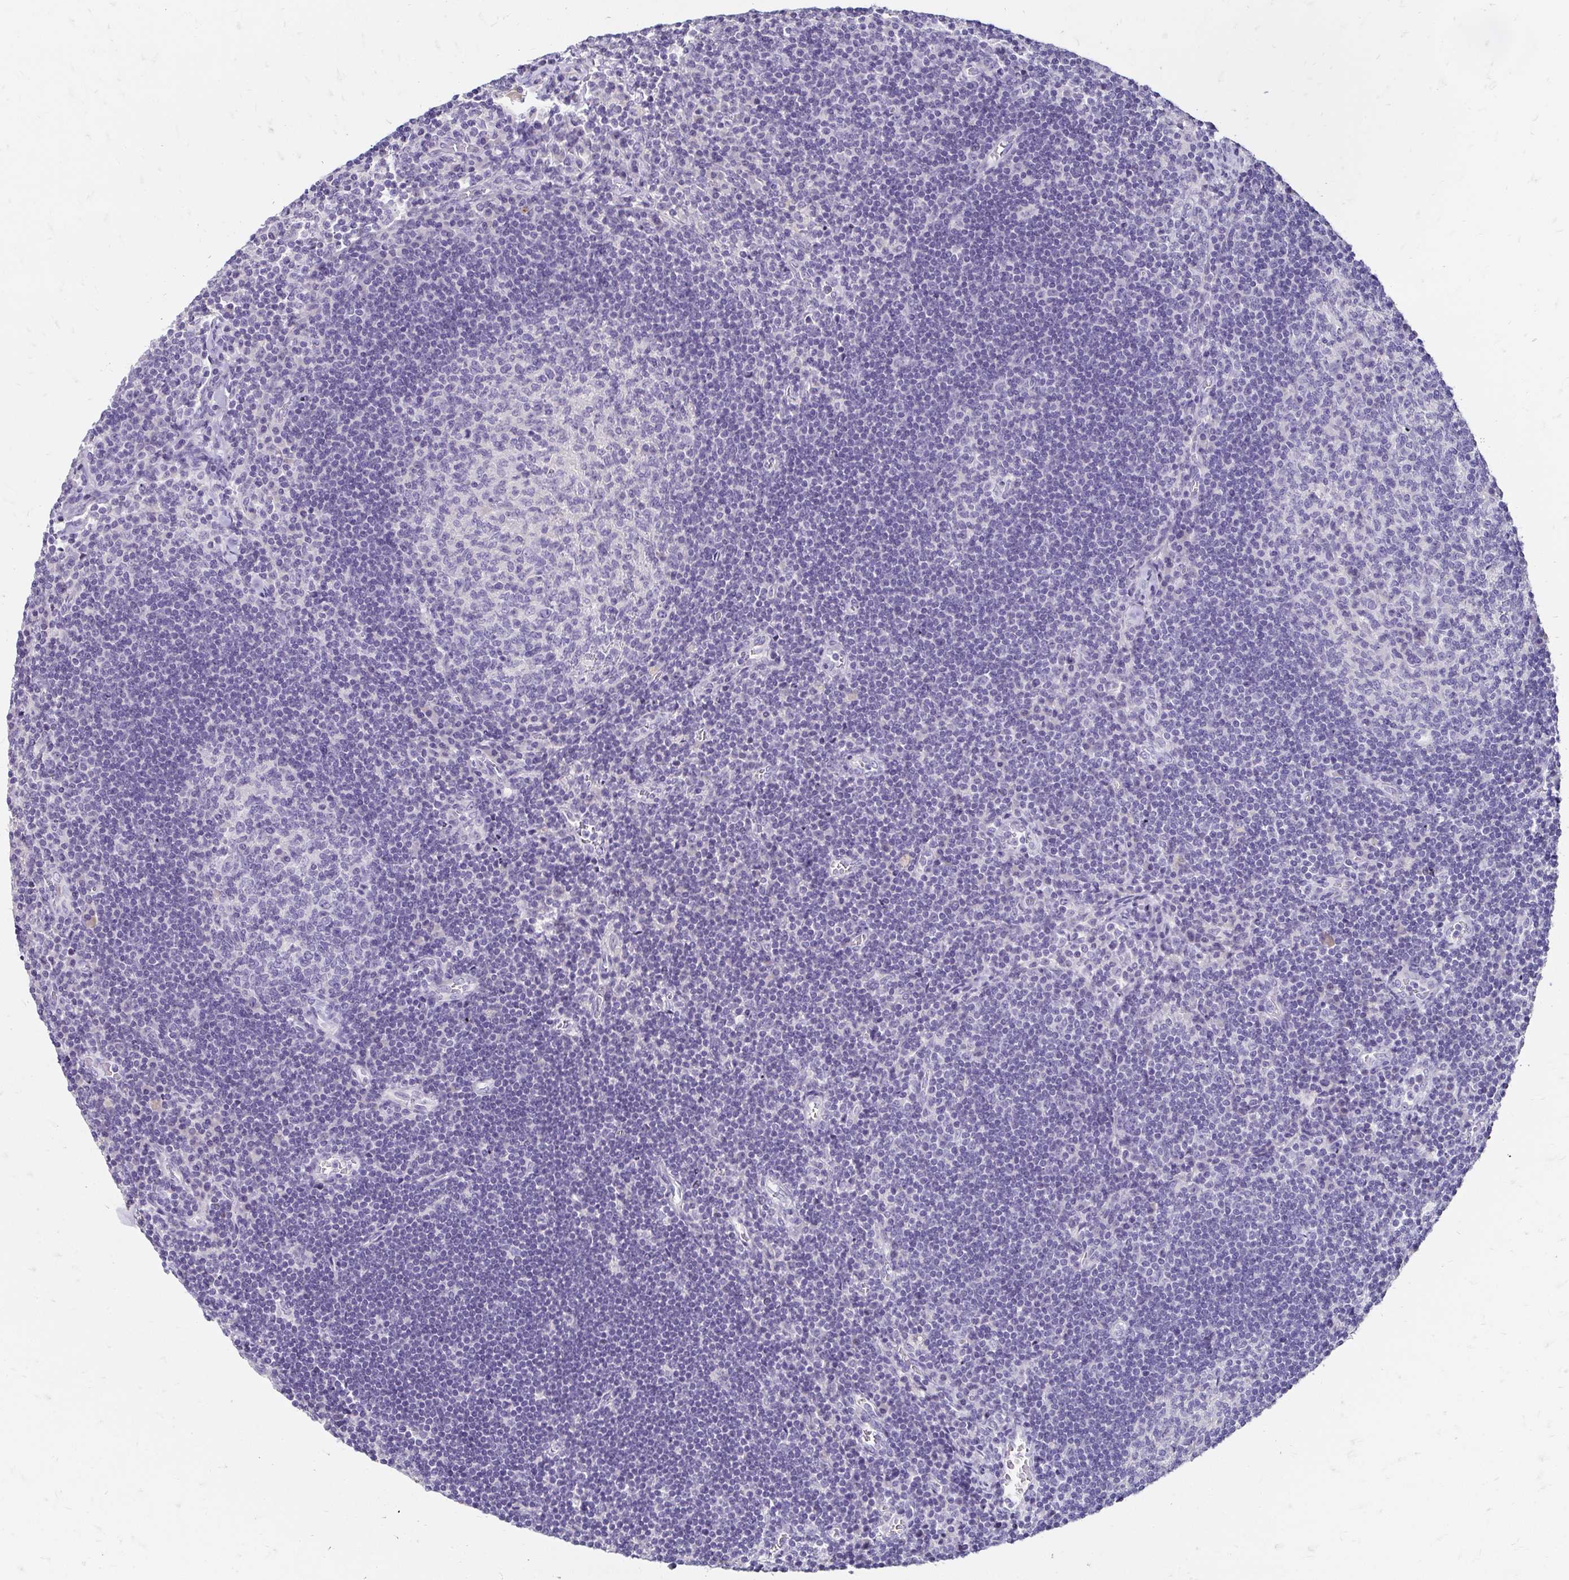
{"staining": {"intensity": "negative", "quantity": "none", "location": "none"}, "tissue": "lymph node", "cell_type": "Germinal center cells", "image_type": "normal", "snomed": [{"axis": "morphology", "description": "Normal tissue, NOS"}, {"axis": "topography", "description": "Lymph node"}], "caption": "An image of lymph node stained for a protein shows no brown staining in germinal center cells.", "gene": "SCG3", "patient": {"sex": "male", "age": 67}}